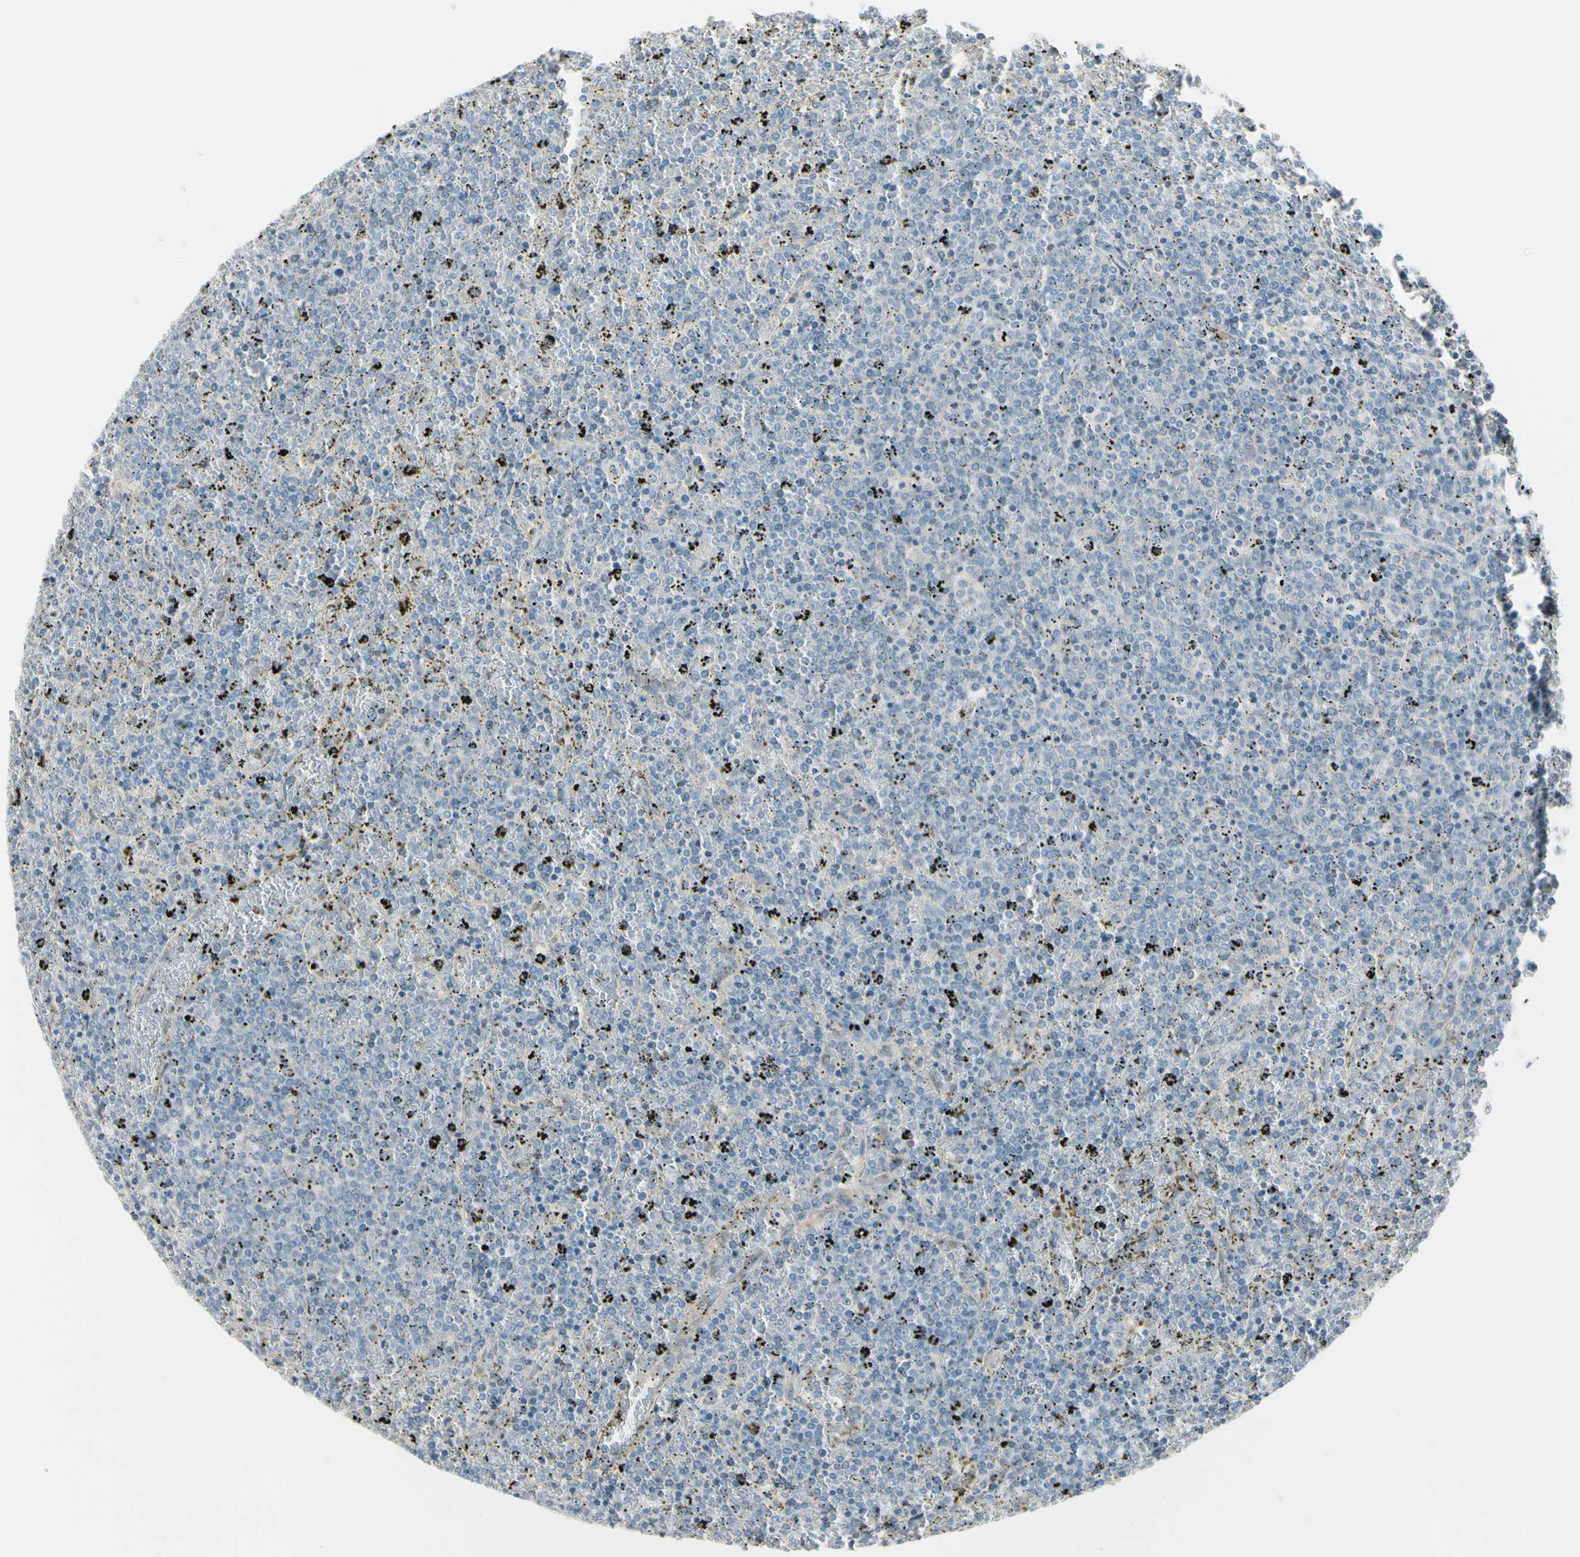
{"staining": {"intensity": "negative", "quantity": "none", "location": "none"}, "tissue": "lymphoma", "cell_type": "Tumor cells", "image_type": "cancer", "snomed": [{"axis": "morphology", "description": "Malignant lymphoma, non-Hodgkin's type, Low grade"}, {"axis": "topography", "description": "Spleen"}], "caption": "Tumor cells are negative for brown protein staining in lymphoma. Nuclei are stained in blue.", "gene": "ASB9", "patient": {"sex": "female", "age": 77}}